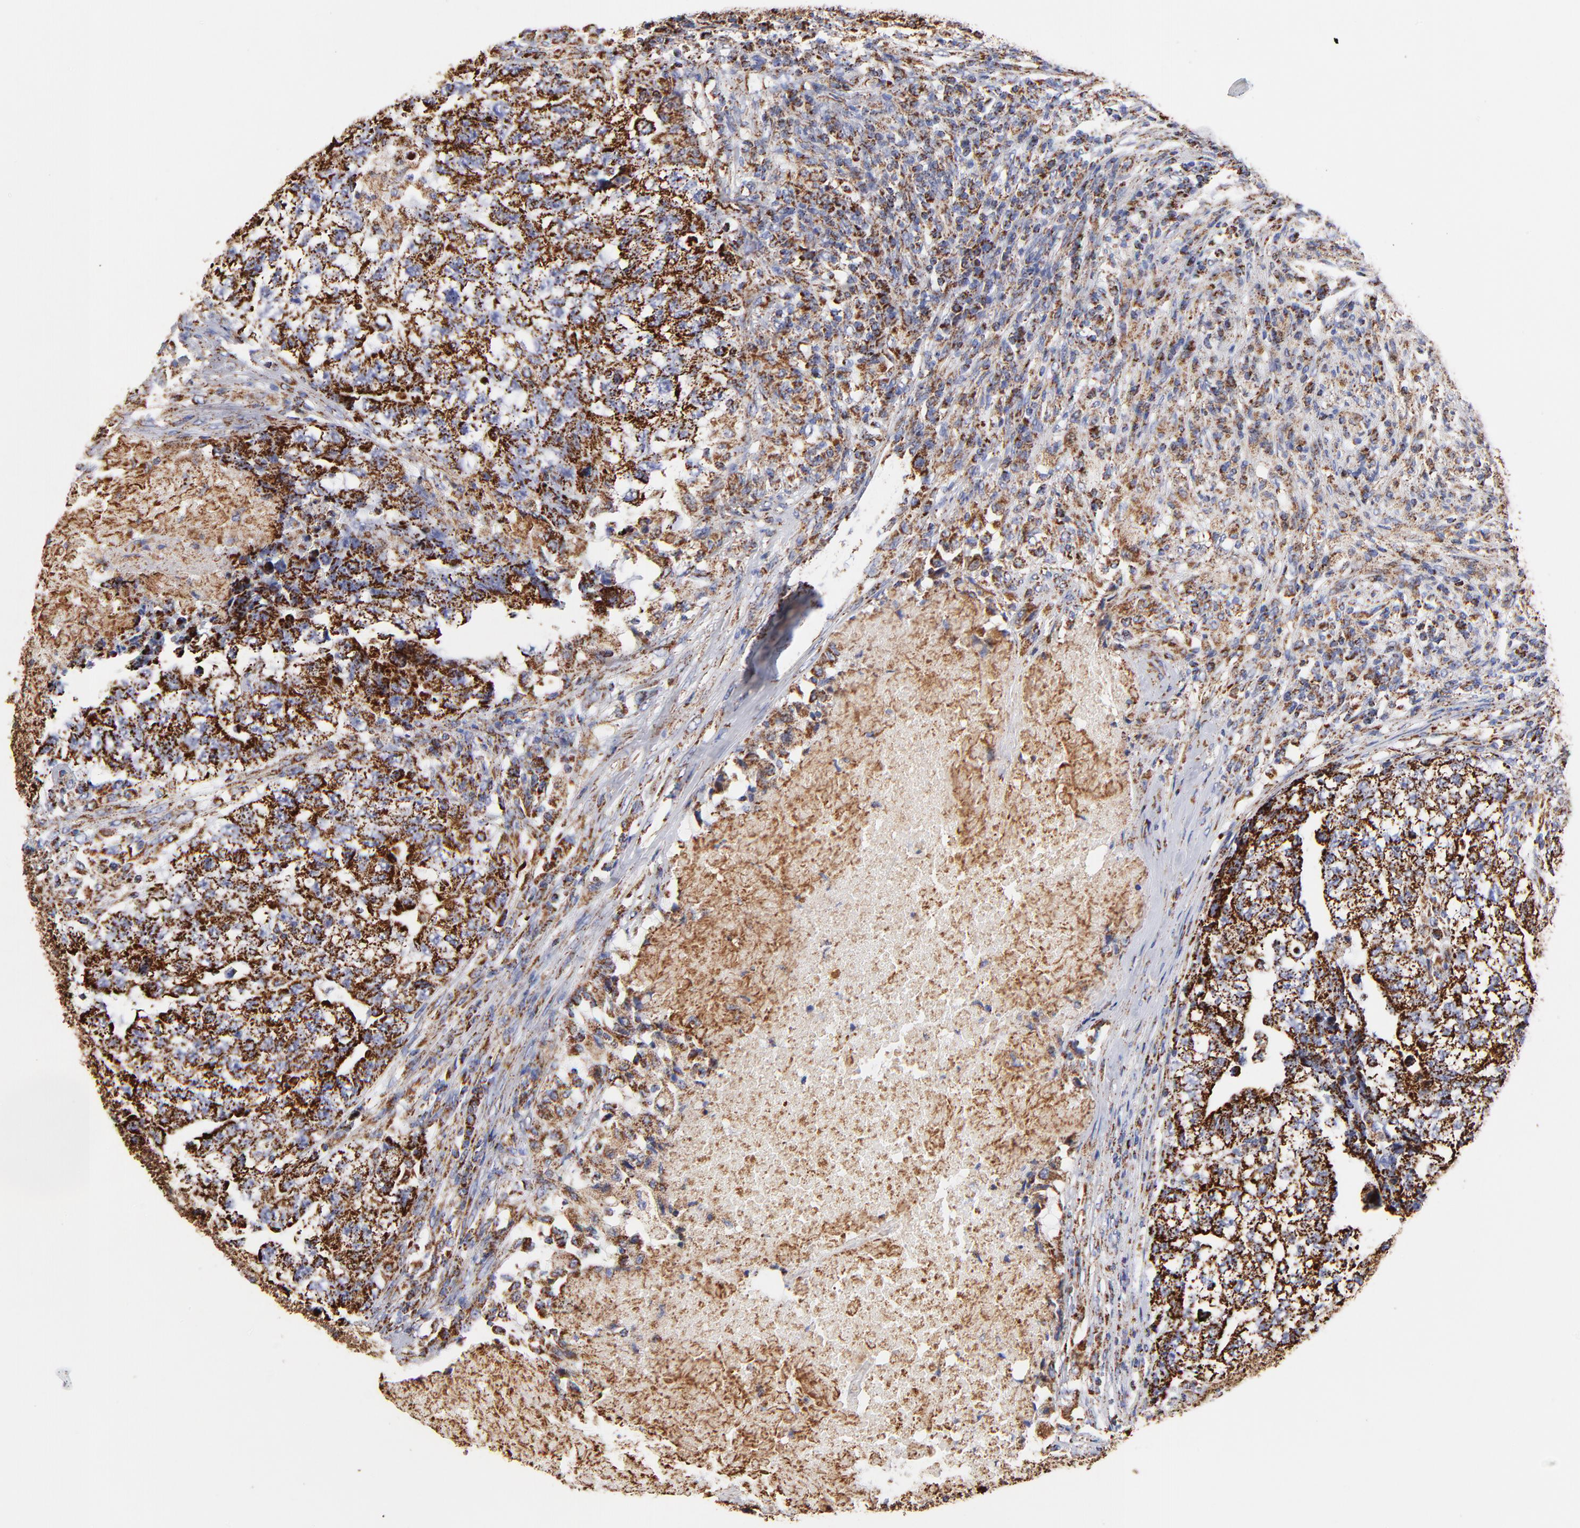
{"staining": {"intensity": "strong", "quantity": ">75%", "location": "cytoplasmic/membranous"}, "tissue": "testis cancer", "cell_type": "Tumor cells", "image_type": "cancer", "snomed": [{"axis": "morphology", "description": "Carcinoma, Embryonal, NOS"}, {"axis": "topography", "description": "Testis"}], "caption": "This micrograph exhibits immunohistochemistry (IHC) staining of human testis embryonal carcinoma, with high strong cytoplasmic/membranous expression in approximately >75% of tumor cells.", "gene": "PHB1", "patient": {"sex": "male", "age": 21}}